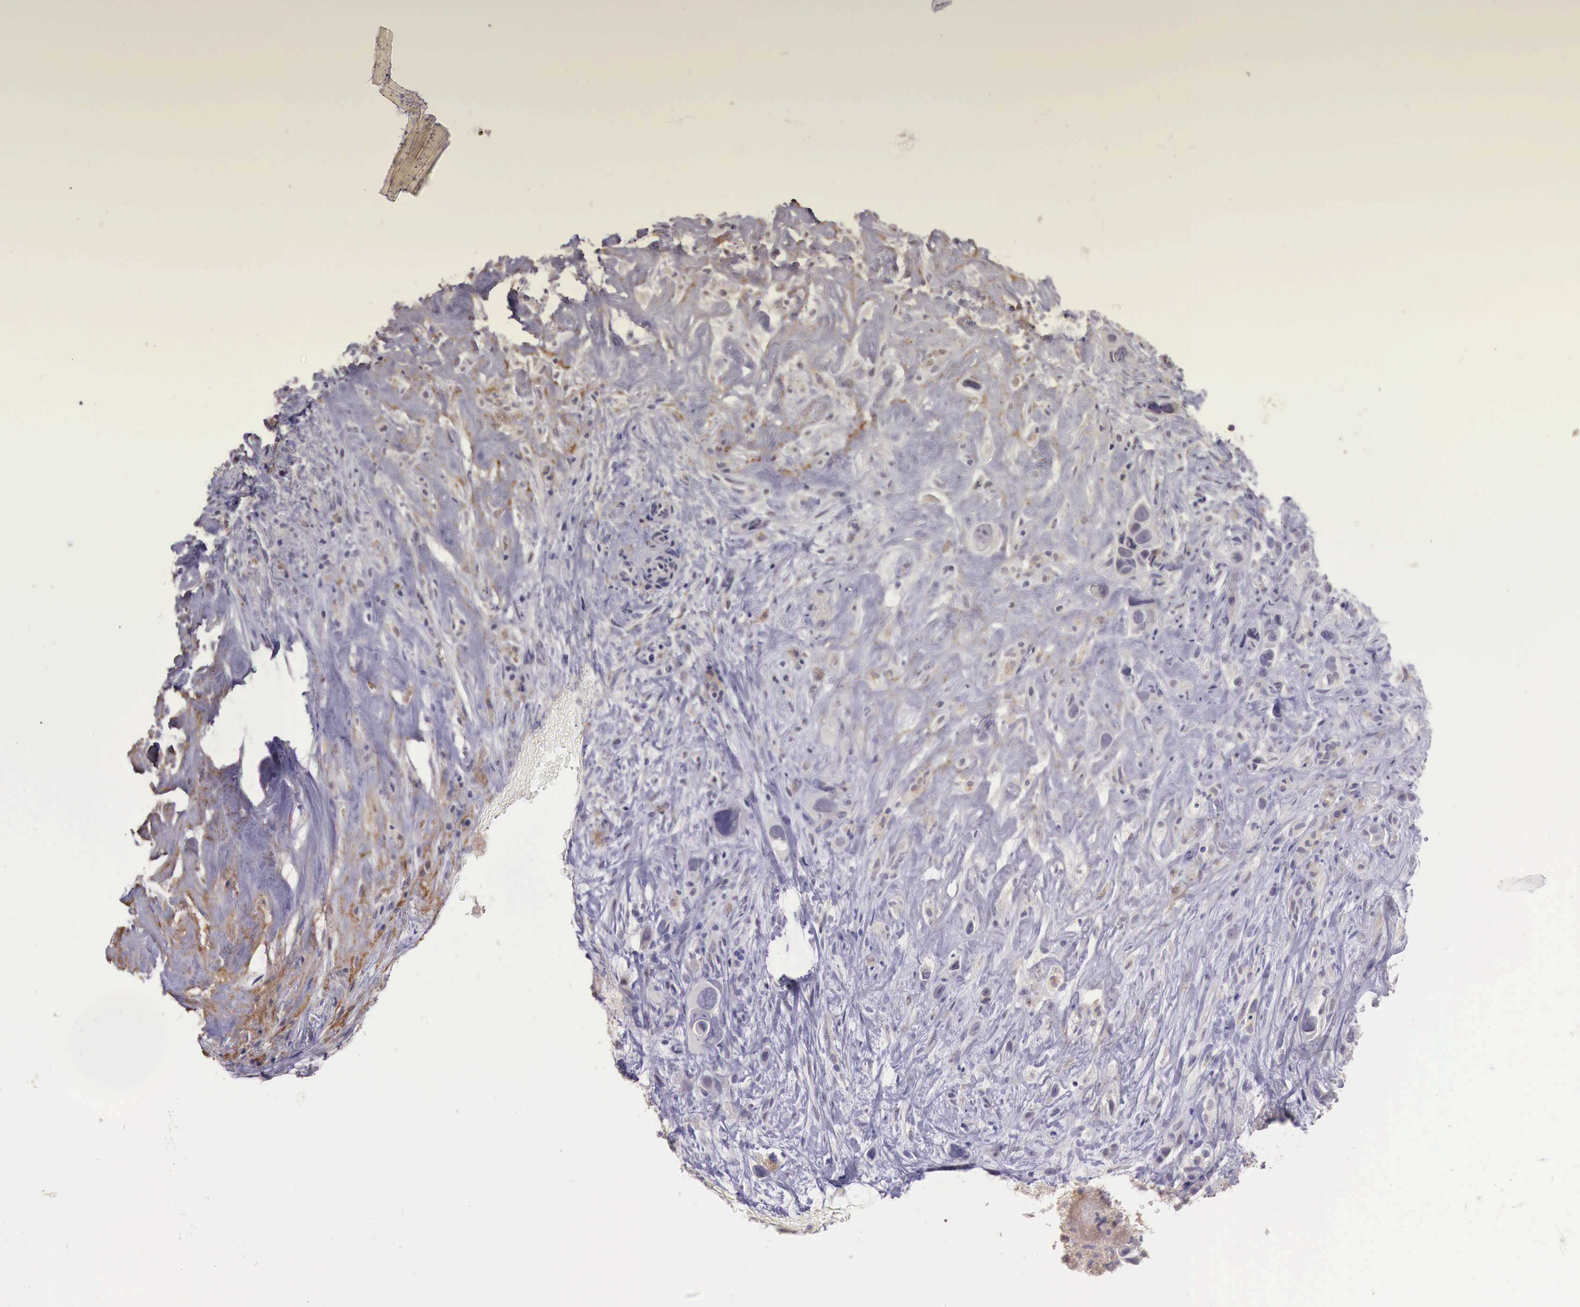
{"staining": {"intensity": "weak", "quantity": "<25%", "location": "cytoplasmic/membranous"}, "tissue": "liver cancer", "cell_type": "Tumor cells", "image_type": "cancer", "snomed": [{"axis": "morphology", "description": "Cholangiocarcinoma"}, {"axis": "topography", "description": "Liver"}], "caption": "Cholangiocarcinoma (liver) was stained to show a protein in brown. There is no significant positivity in tumor cells.", "gene": "CHRDL1", "patient": {"sex": "female", "age": 79}}